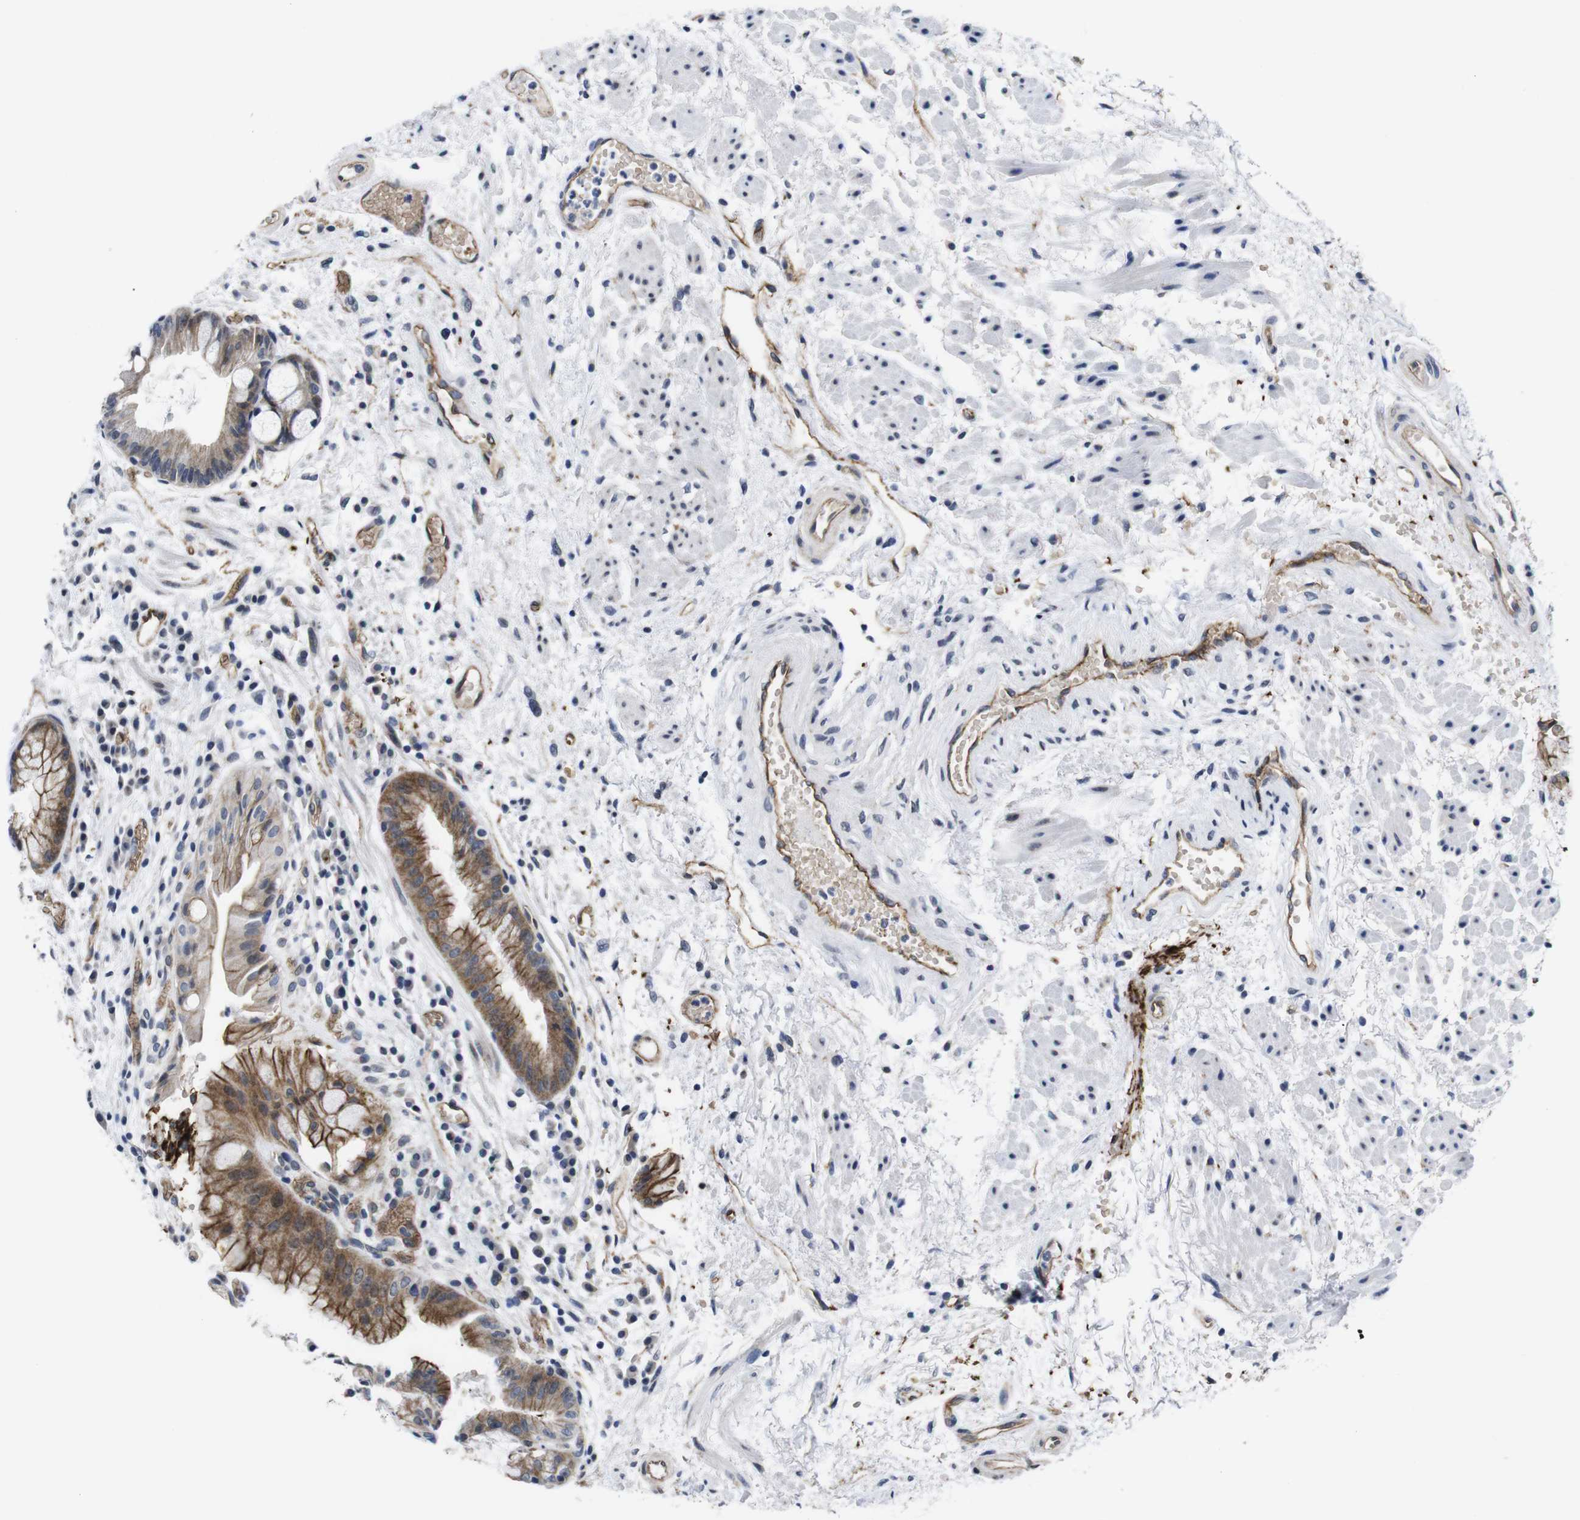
{"staining": {"intensity": "moderate", "quantity": "25%-75%", "location": "cytoplasmic/membranous"}, "tissue": "stomach", "cell_type": "Glandular cells", "image_type": "normal", "snomed": [{"axis": "morphology", "description": "Normal tissue, NOS"}, {"axis": "topography", "description": "Stomach, upper"}], "caption": "Protein positivity by IHC reveals moderate cytoplasmic/membranous staining in about 25%-75% of glandular cells in benign stomach. The protein of interest is stained brown, and the nuclei are stained in blue (DAB IHC with brightfield microscopy, high magnification).", "gene": "SOCS3", "patient": {"sex": "male", "age": 72}}